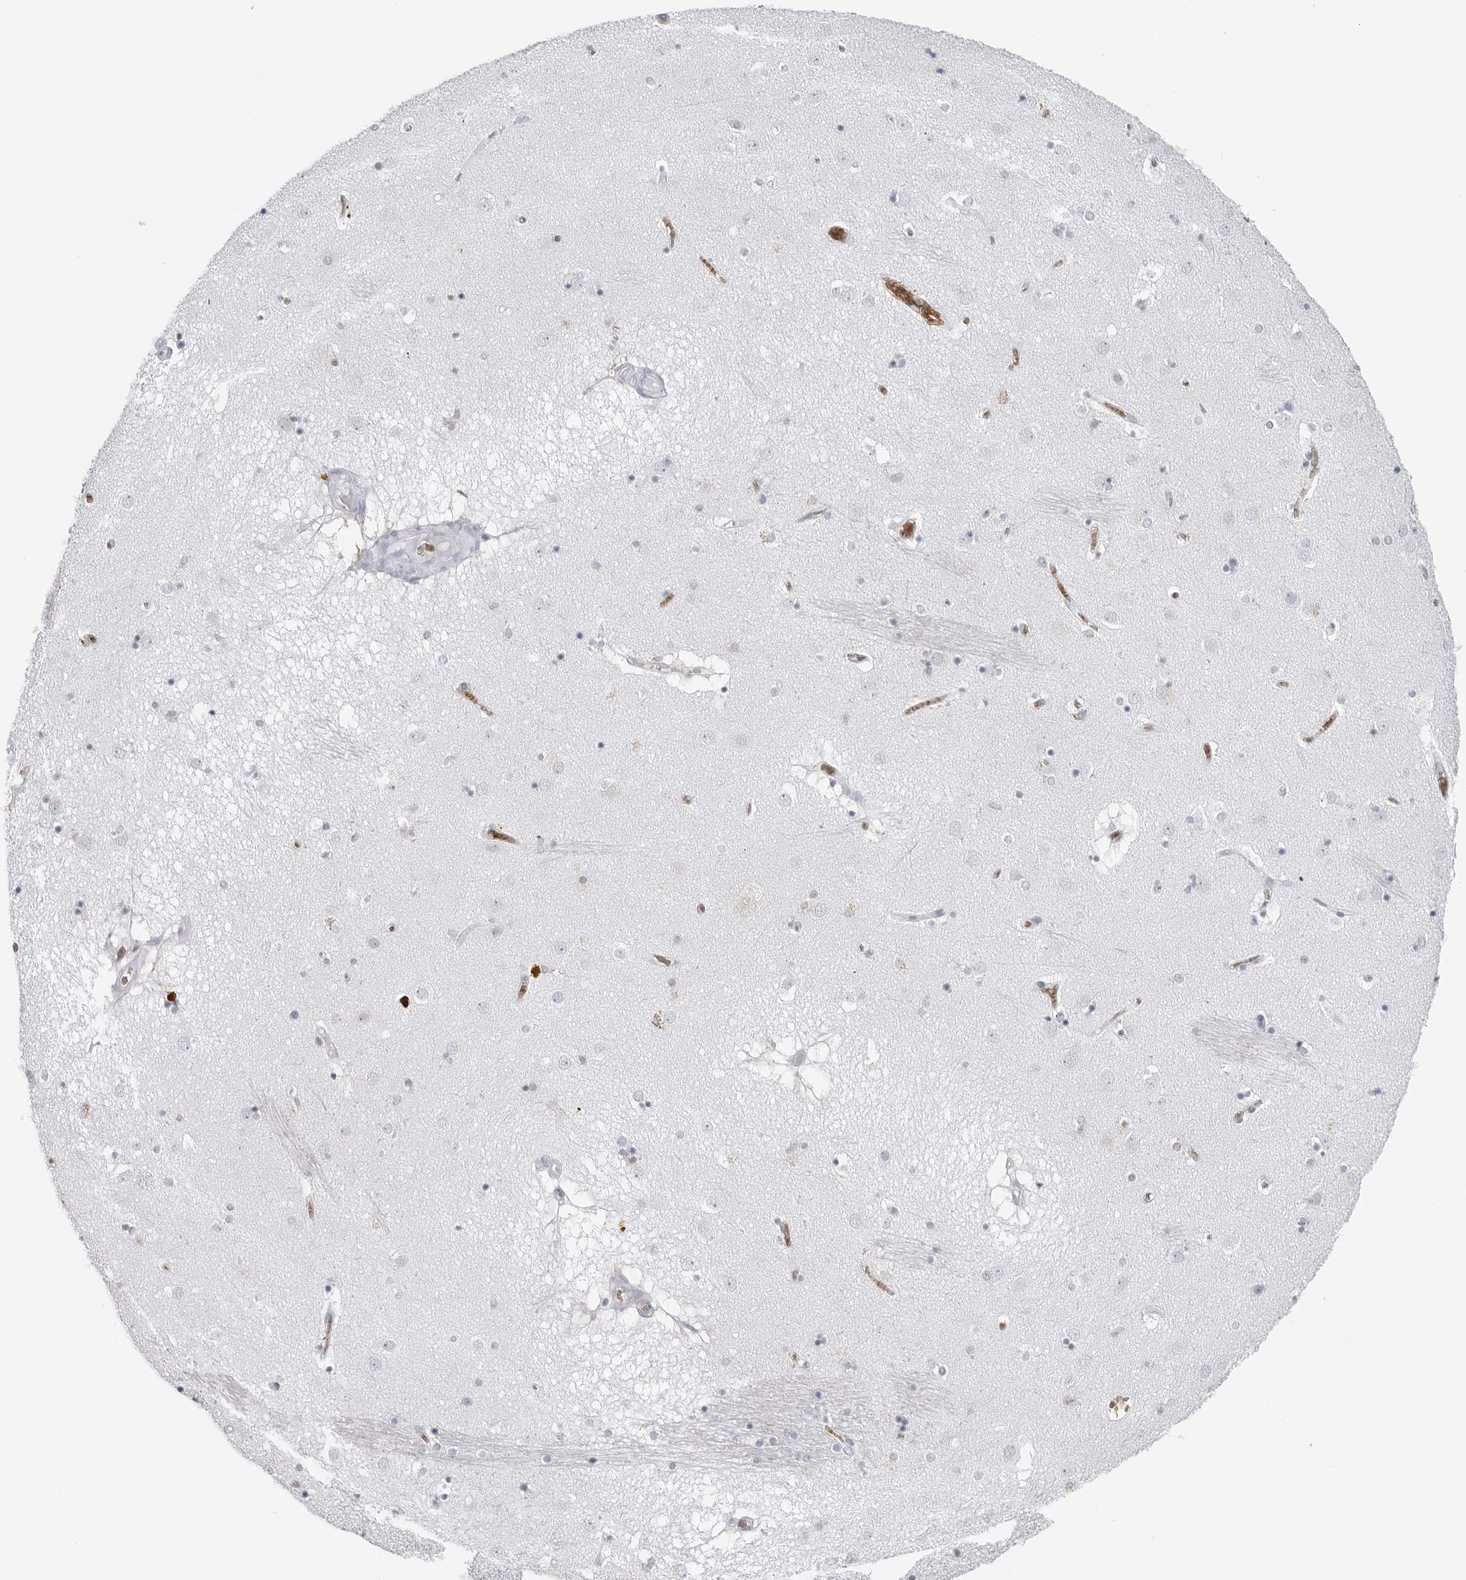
{"staining": {"intensity": "negative", "quantity": "none", "location": "none"}, "tissue": "caudate", "cell_type": "Glial cells", "image_type": "normal", "snomed": [{"axis": "morphology", "description": "Normal tissue, NOS"}, {"axis": "topography", "description": "Lateral ventricle wall"}], "caption": "An IHC micrograph of unremarkable caudate is shown. There is no staining in glial cells of caudate.", "gene": "EPB41", "patient": {"sex": "male", "age": 70}}